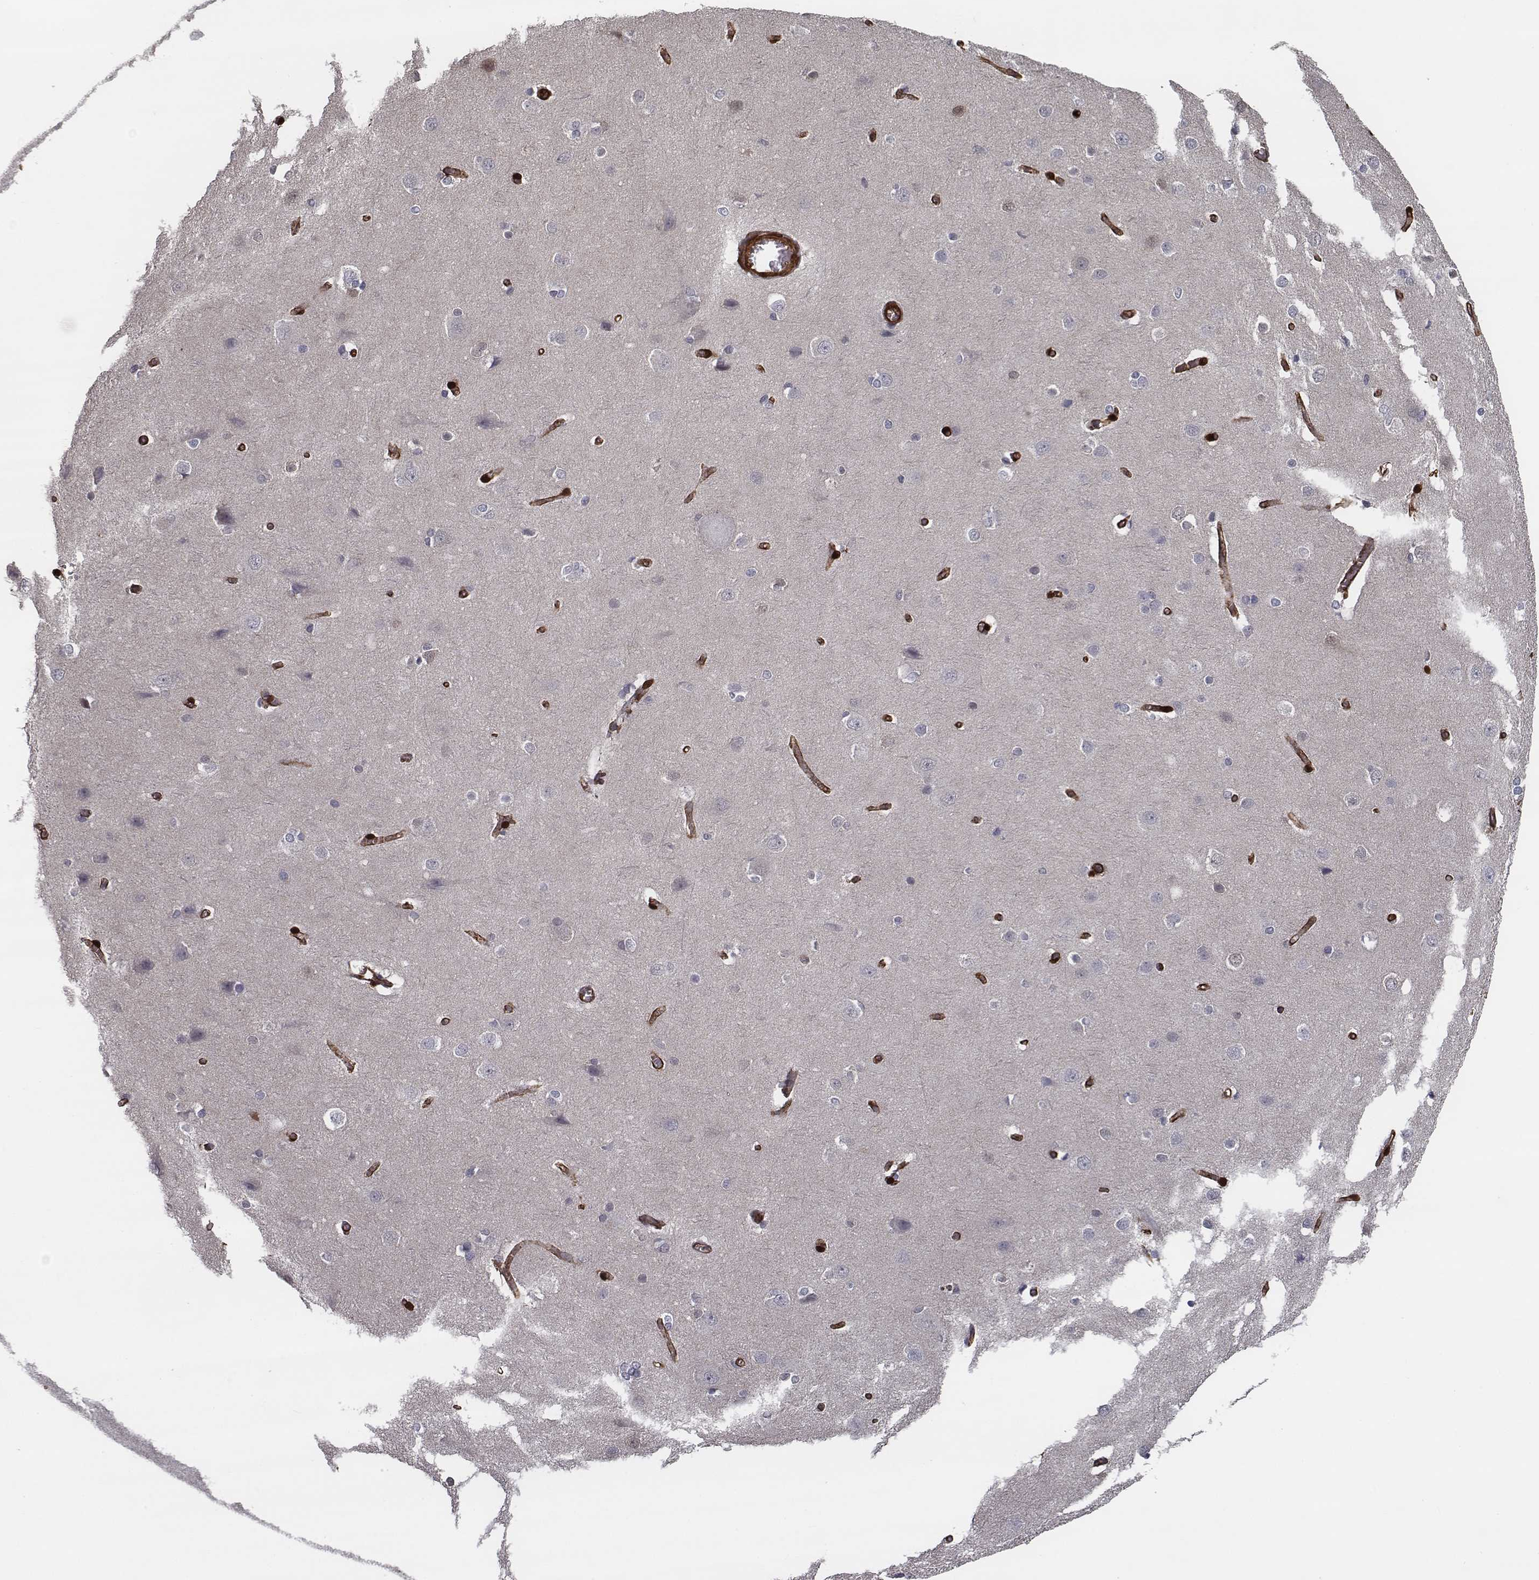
{"staining": {"intensity": "strong", "quantity": ">75%", "location": "cytoplasmic/membranous"}, "tissue": "cerebral cortex", "cell_type": "Endothelial cells", "image_type": "normal", "snomed": [{"axis": "morphology", "description": "Normal tissue, NOS"}, {"axis": "topography", "description": "Cerebral cortex"}], "caption": "Protein analysis of benign cerebral cortex shows strong cytoplasmic/membranous staining in about >75% of endothelial cells. (IHC, brightfield microscopy, high magnification).", "gene": "ISYNA1", "patient": {"sex": "male", "age": 37}}